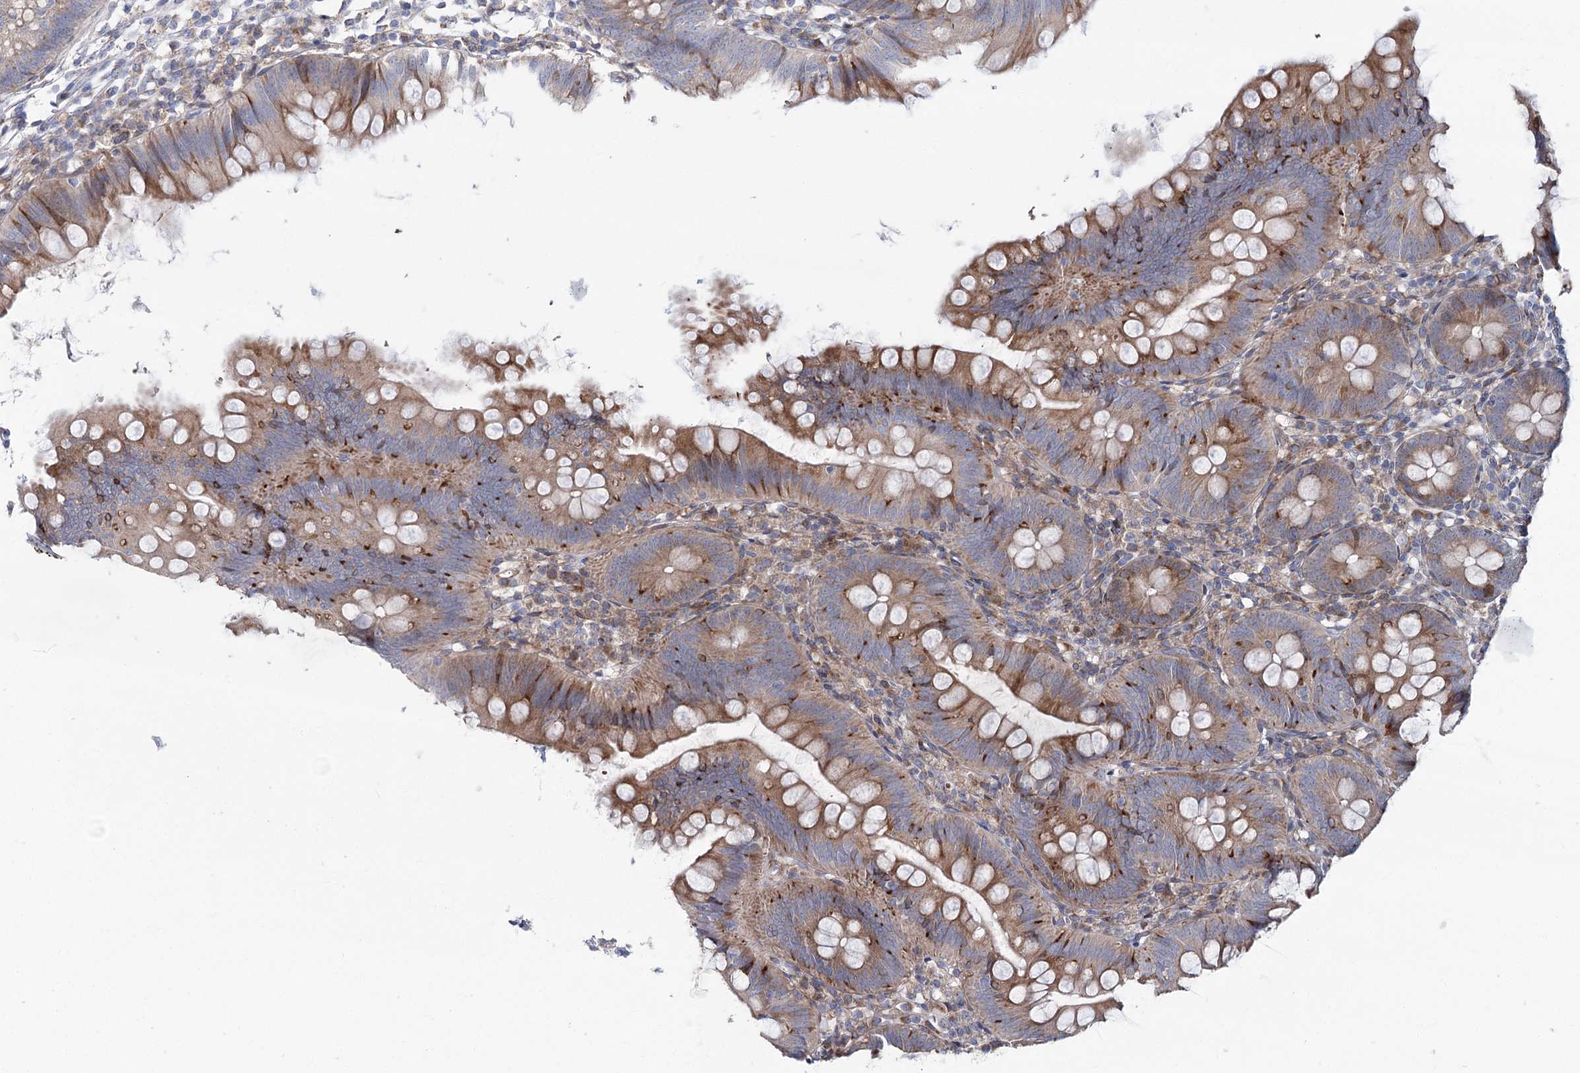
{"staining": {"intensity": "moderate", "quantity": "25%-75%", "location": "cytoplasmic/membranous"}, "tissue": "appendix", "cell_type": "Glandular cells", "image_type": "normal", "snomed": [{"axis": "morphology", "description": "Normal tissue, NOS"}, {"axis": "topography", "description": "Appendix"}], "caption": "Immunohistochemical staining of benign human appendix shows medium levels of moderate cytoplasmic/membranous positivity in about 25%-75% of glandular cells. The staining was performed using DAB (3,3'-diaminobenzidine), with brown indicating positive protein expression. Nuclei are stained blue with hematoxylin.", "gene": "CPLANE1", "patient": {"sex": "female", "age": 62}}